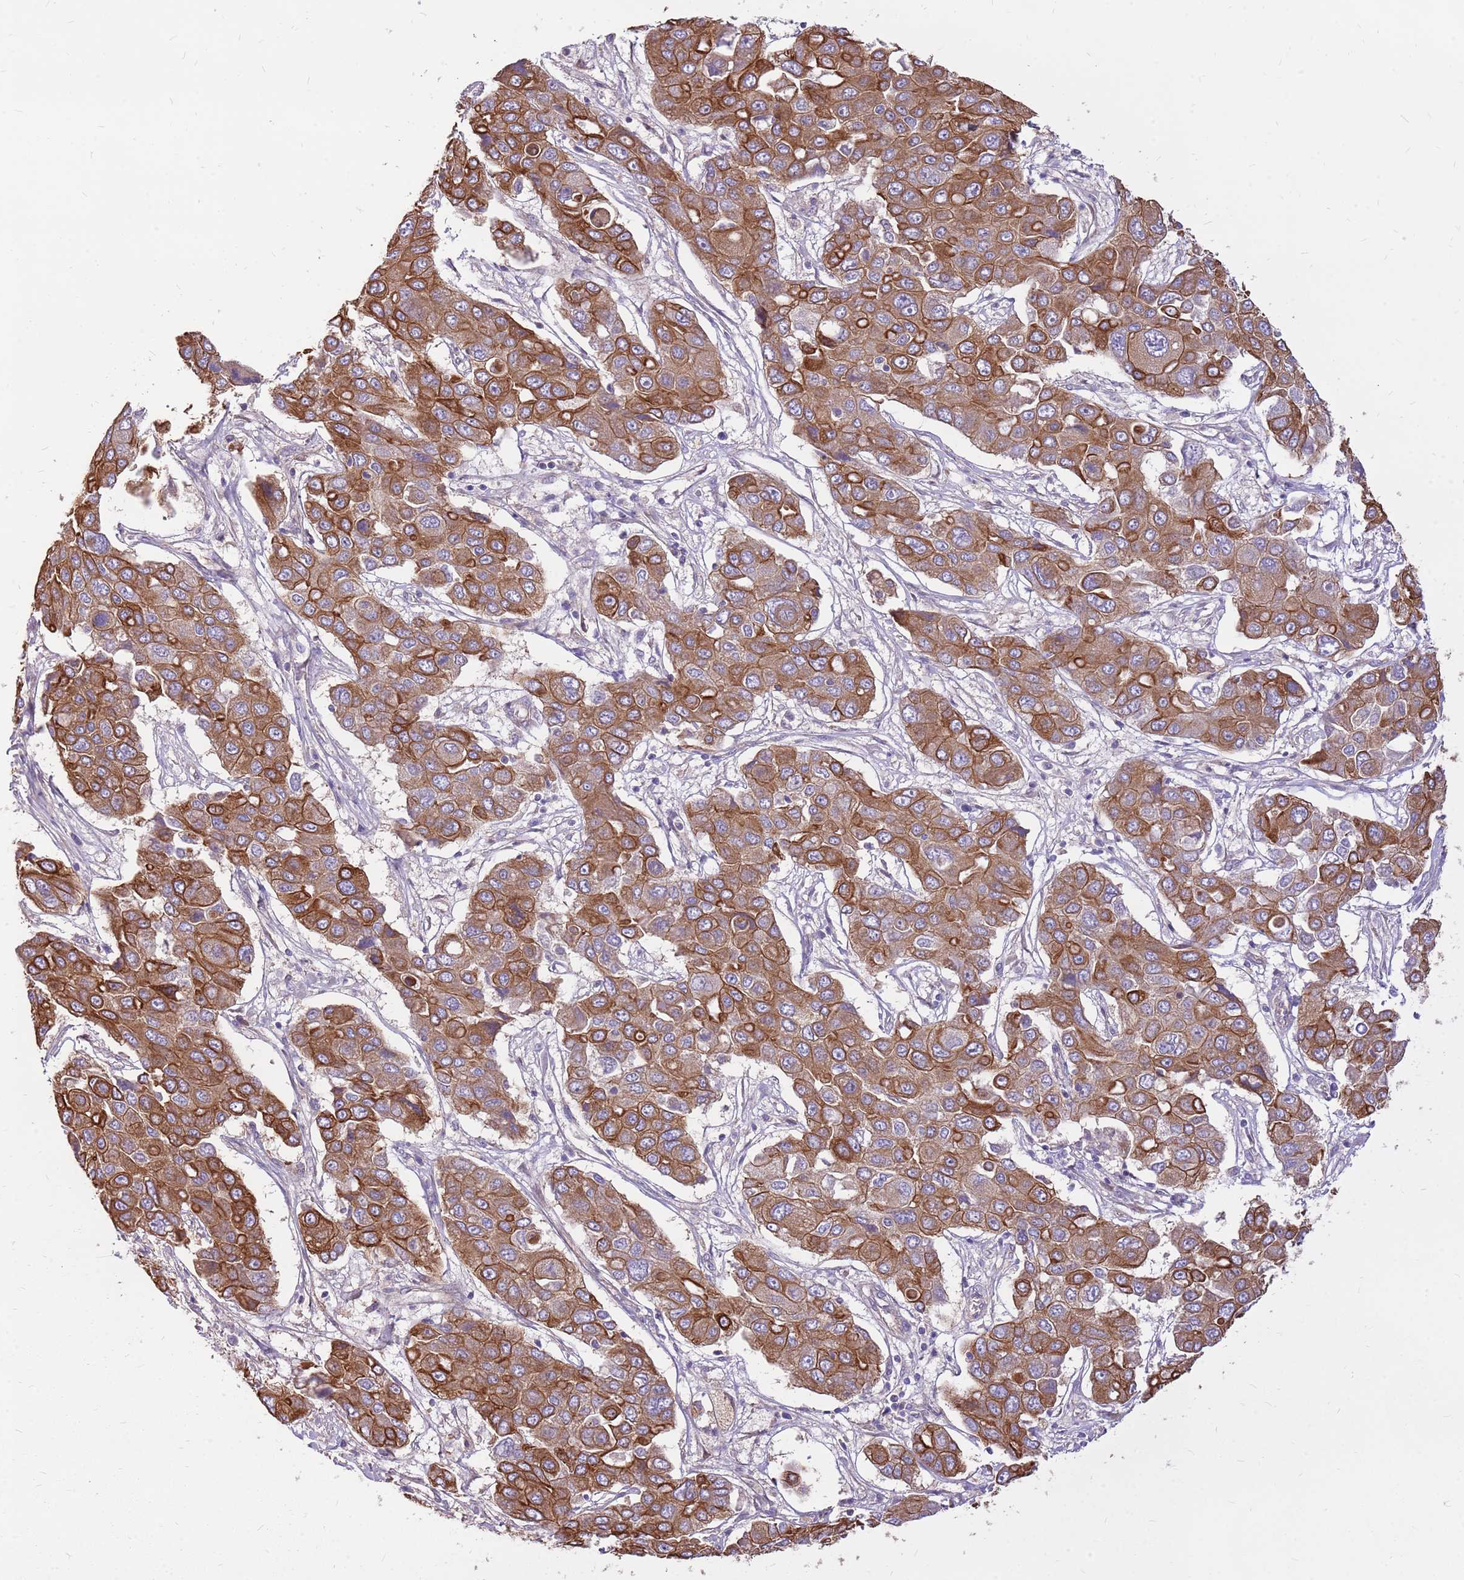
{"staining": {"intensity": "strong", "quantity": ">75%", "location": "cytoplasmic/membranous"}, "tissue": "liver cancer", "cell_type": "Tumor cells", "image_type": "cancer", "snomed": [{"axis": "morphology", "description": "Cholangiocarcinoma"}, {"axis": "topography", "description": "Liver"}], "caption": "IHC histopathology image of neoplastic tissue: human liver cancer (cholangiocarcinoma) stained using IHC shows high levels of strong protein expression localized specifically in the cytoplasmic/membranous of tumor cells, appearing as a cytoplasmic/membranous brown color.", "gene": "WASHC4", "patient": {"sex": "male", "age": 67}}